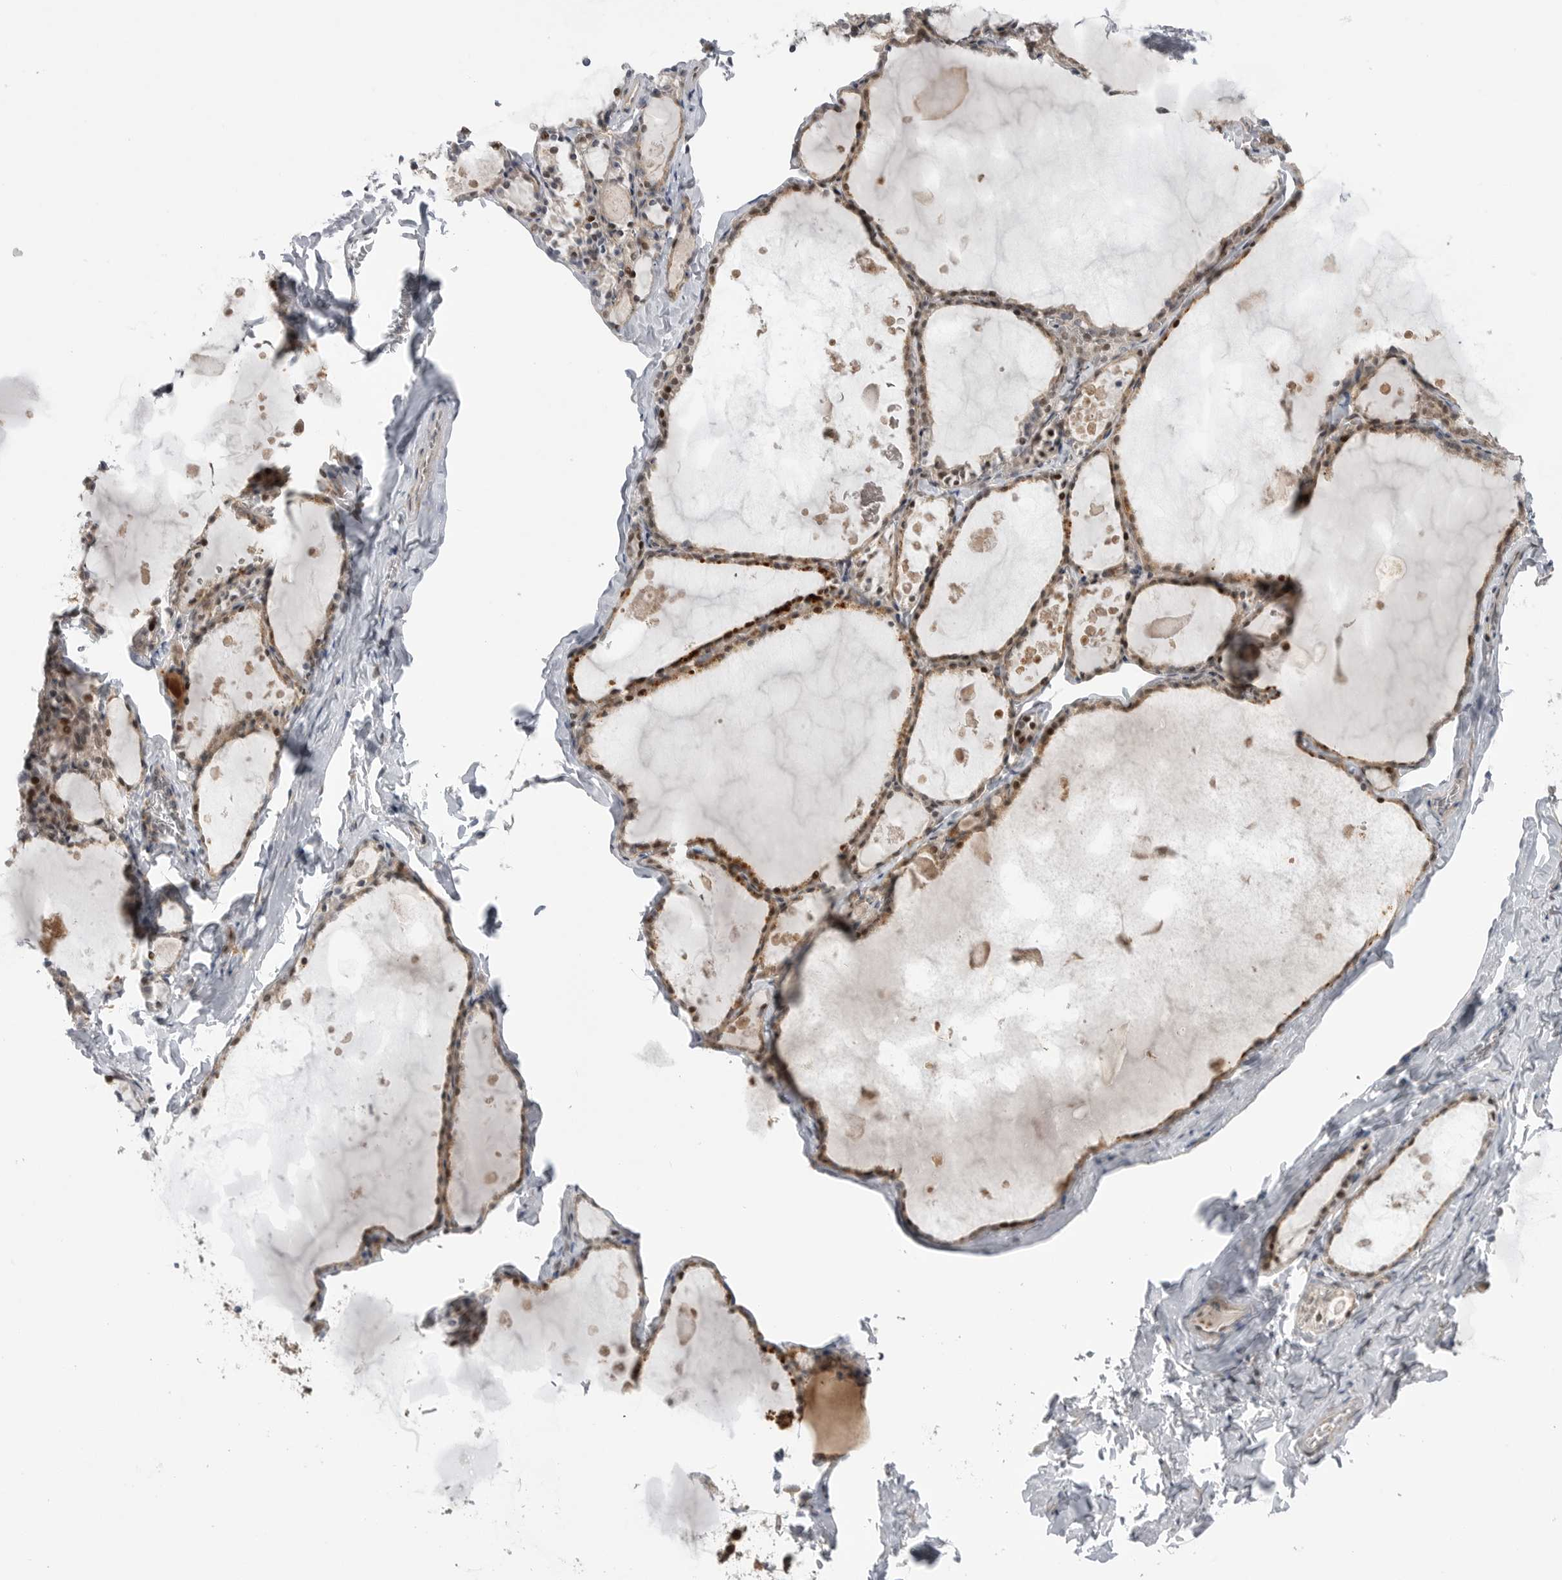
{"staining": {"intensity": "moderate", "quantity": ">75%", "location": "cytoplasmic/membranous,nuclear"}, "tissue": "thyroid gland", "cell_type": "Glandular cells", "image_type": "normal", "snomed": [{"axis": "morphology", "description": "Normal tissue, NOS"}, {"axis": "topography", "description": "Thyroid gland"}], "caption": "This image exhibits IHC staining of benign human thyroid gland, with medium moderate cytoplasmic/membranous,nuclear expression in approximately >75% of glandular cells.", "gene": "GGT6", "patient": {"sex": "male", "age": 56}}